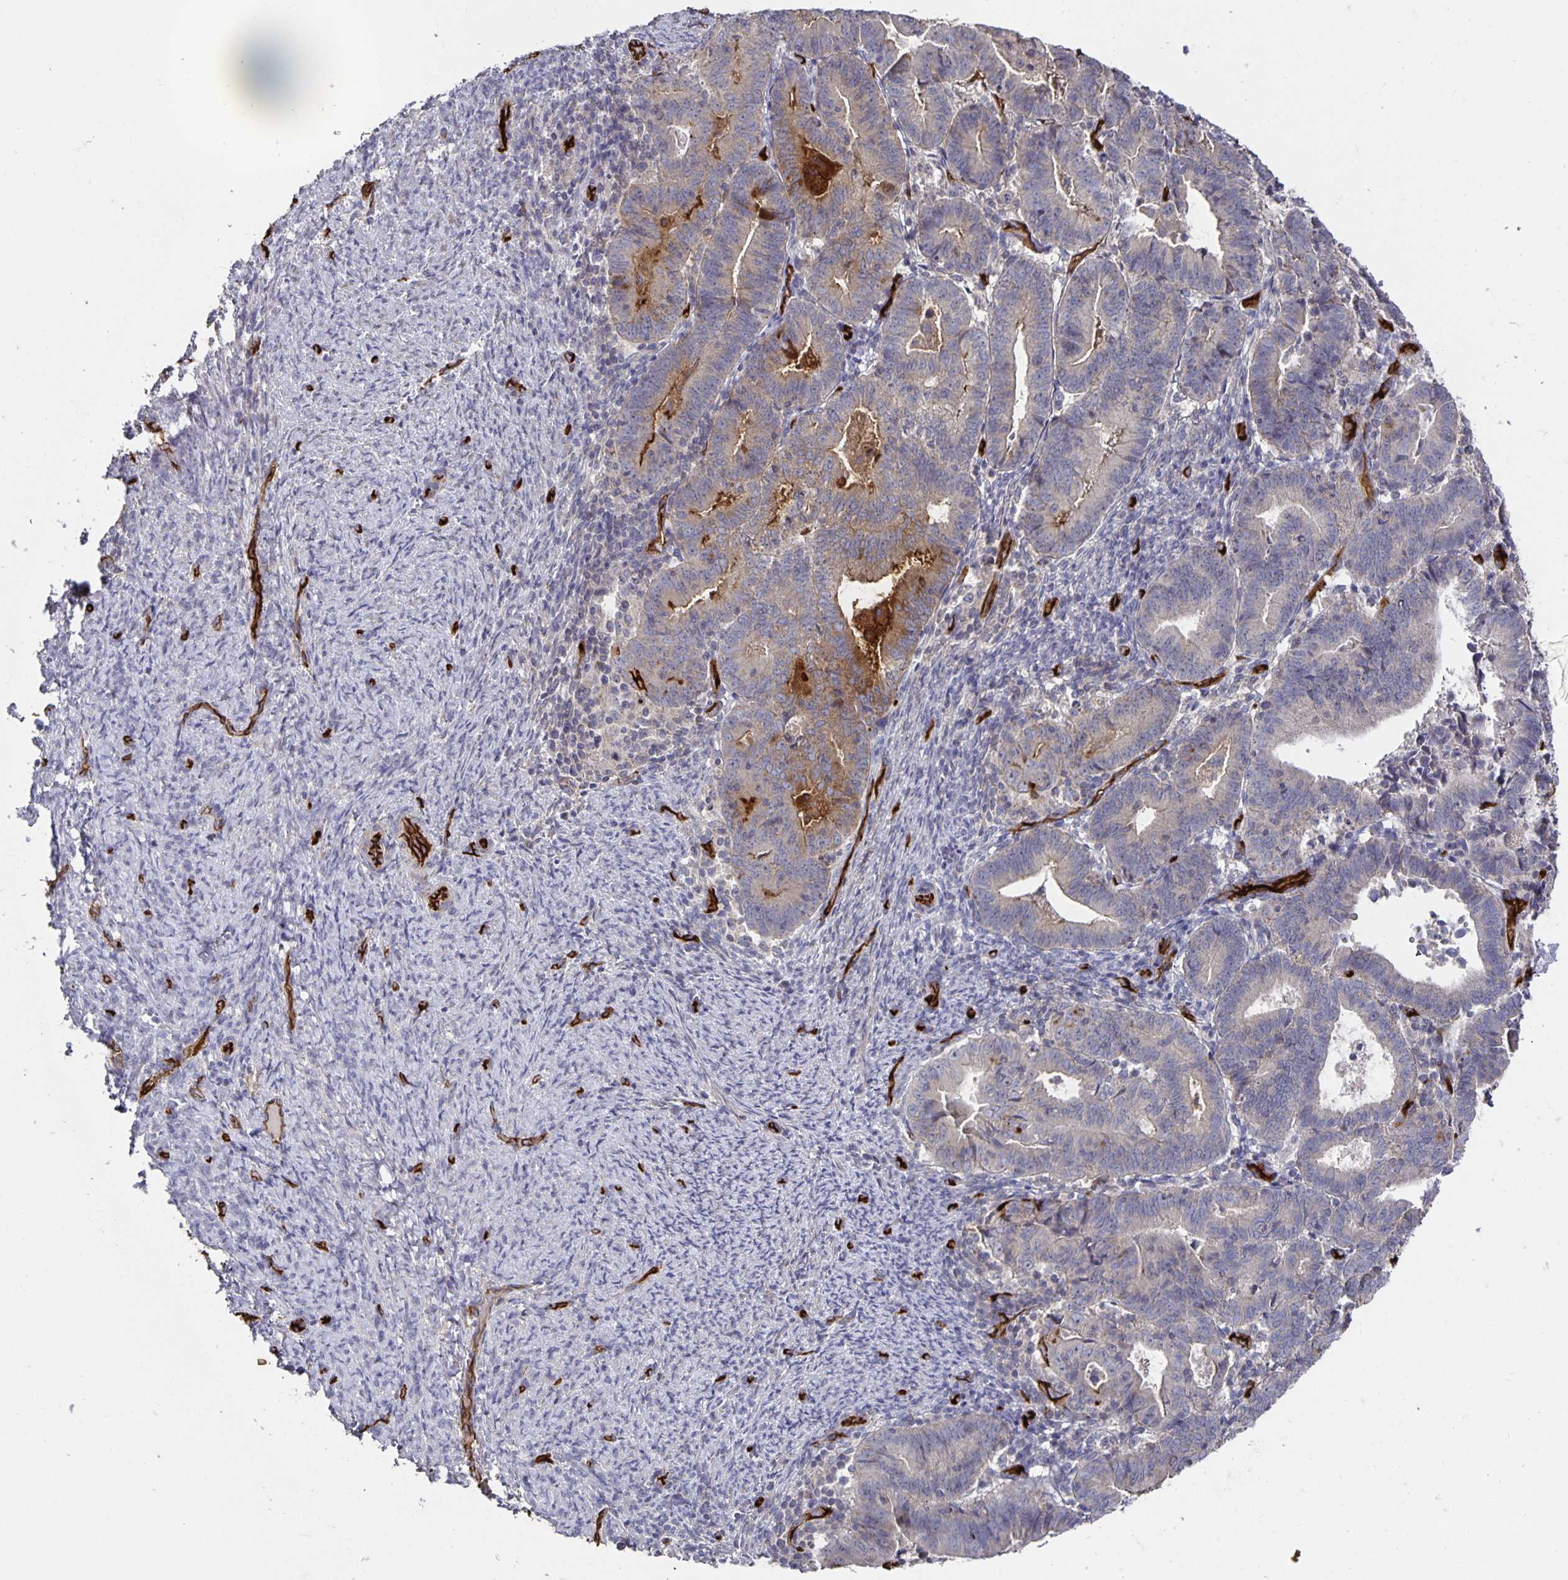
{"staining": {"intensity": "moderate", "quantity": "<25%", "location": "cytoplasmic/membranous"}, "tissue": "endometrial cancer", "cell_type": "Tumor cells", "image_type": "cancer", "snomed": [{"axis": "morphology", "description": "Adenocarcinoma, NOS"}, {"axis": "topography", "description": "Endometrium"}], "caption": "Protein expression by immunohistochemistry demonstrates moderate cytoplasmic/membranous expression in approximately <25% of tumor cells in endometrial cancer (adenocarcinoma). The protein is stained brown, and the nuclei are stained in blue (DAB (3,3'-diaminobenzidine) IHC with brightfield microscopy, high magnification).", "gene": "PODXL", "patient": {"sex": "female", "age": 70}}